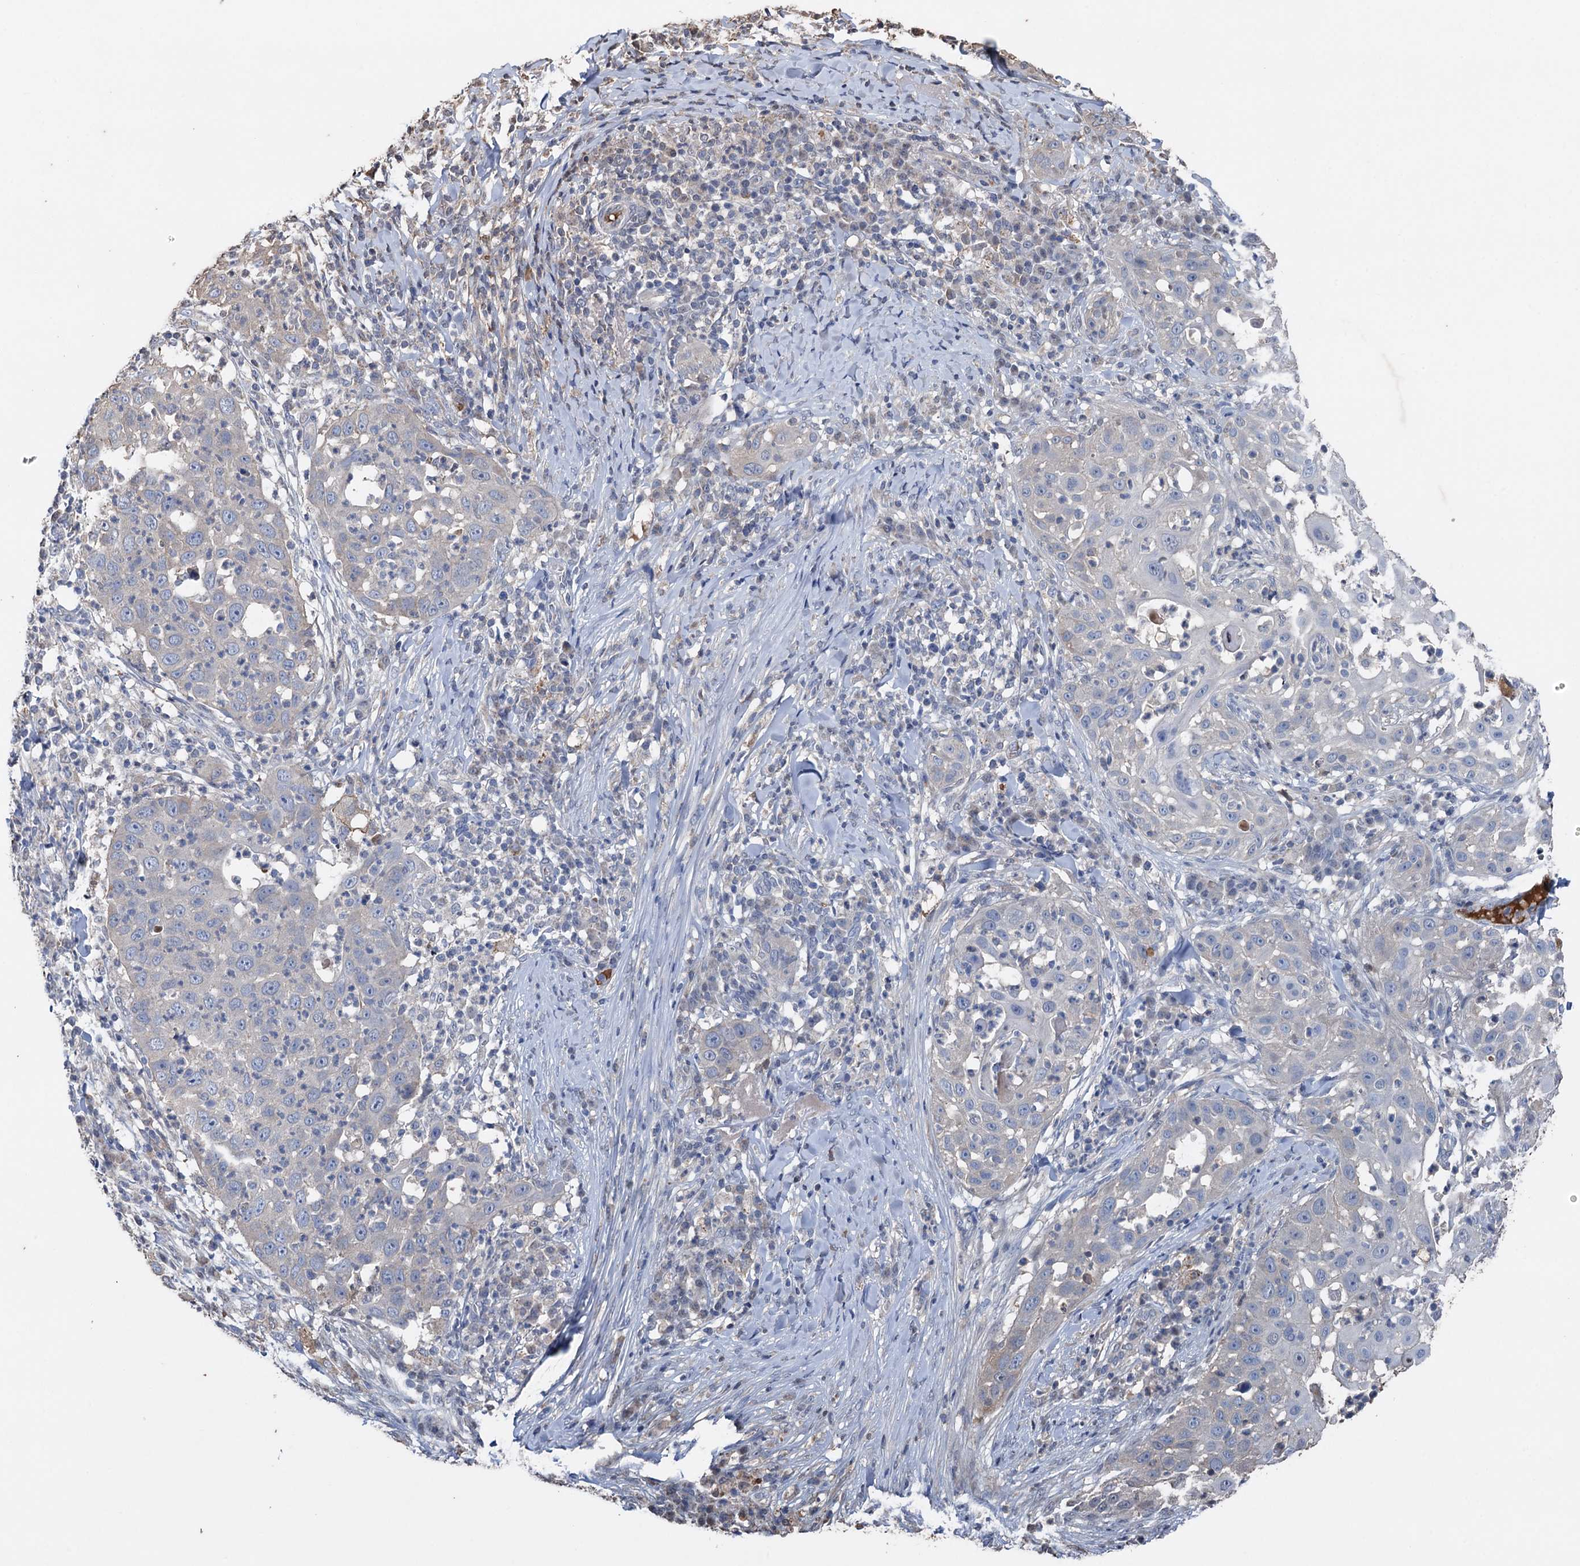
{"staining": {"intensity": "weak", "quantity": "<25%", "location": "cytoplasmic/membranous"}, "tissue": "skin cancer", "cell_type": "Tumor cells", "image_type": "cancer", "snomed": [{"axis": "morphology", "description": "Squamous cell carcinoma, NOS"}, {"axis": "topography", "description": "Skin"}], "caption": "IHC of skin cancer (squamous cell carcinoma) exhibits no expression in tumor cells.", "gene": "ARL13A", "patient": {"sex": "female", "age": 44}}